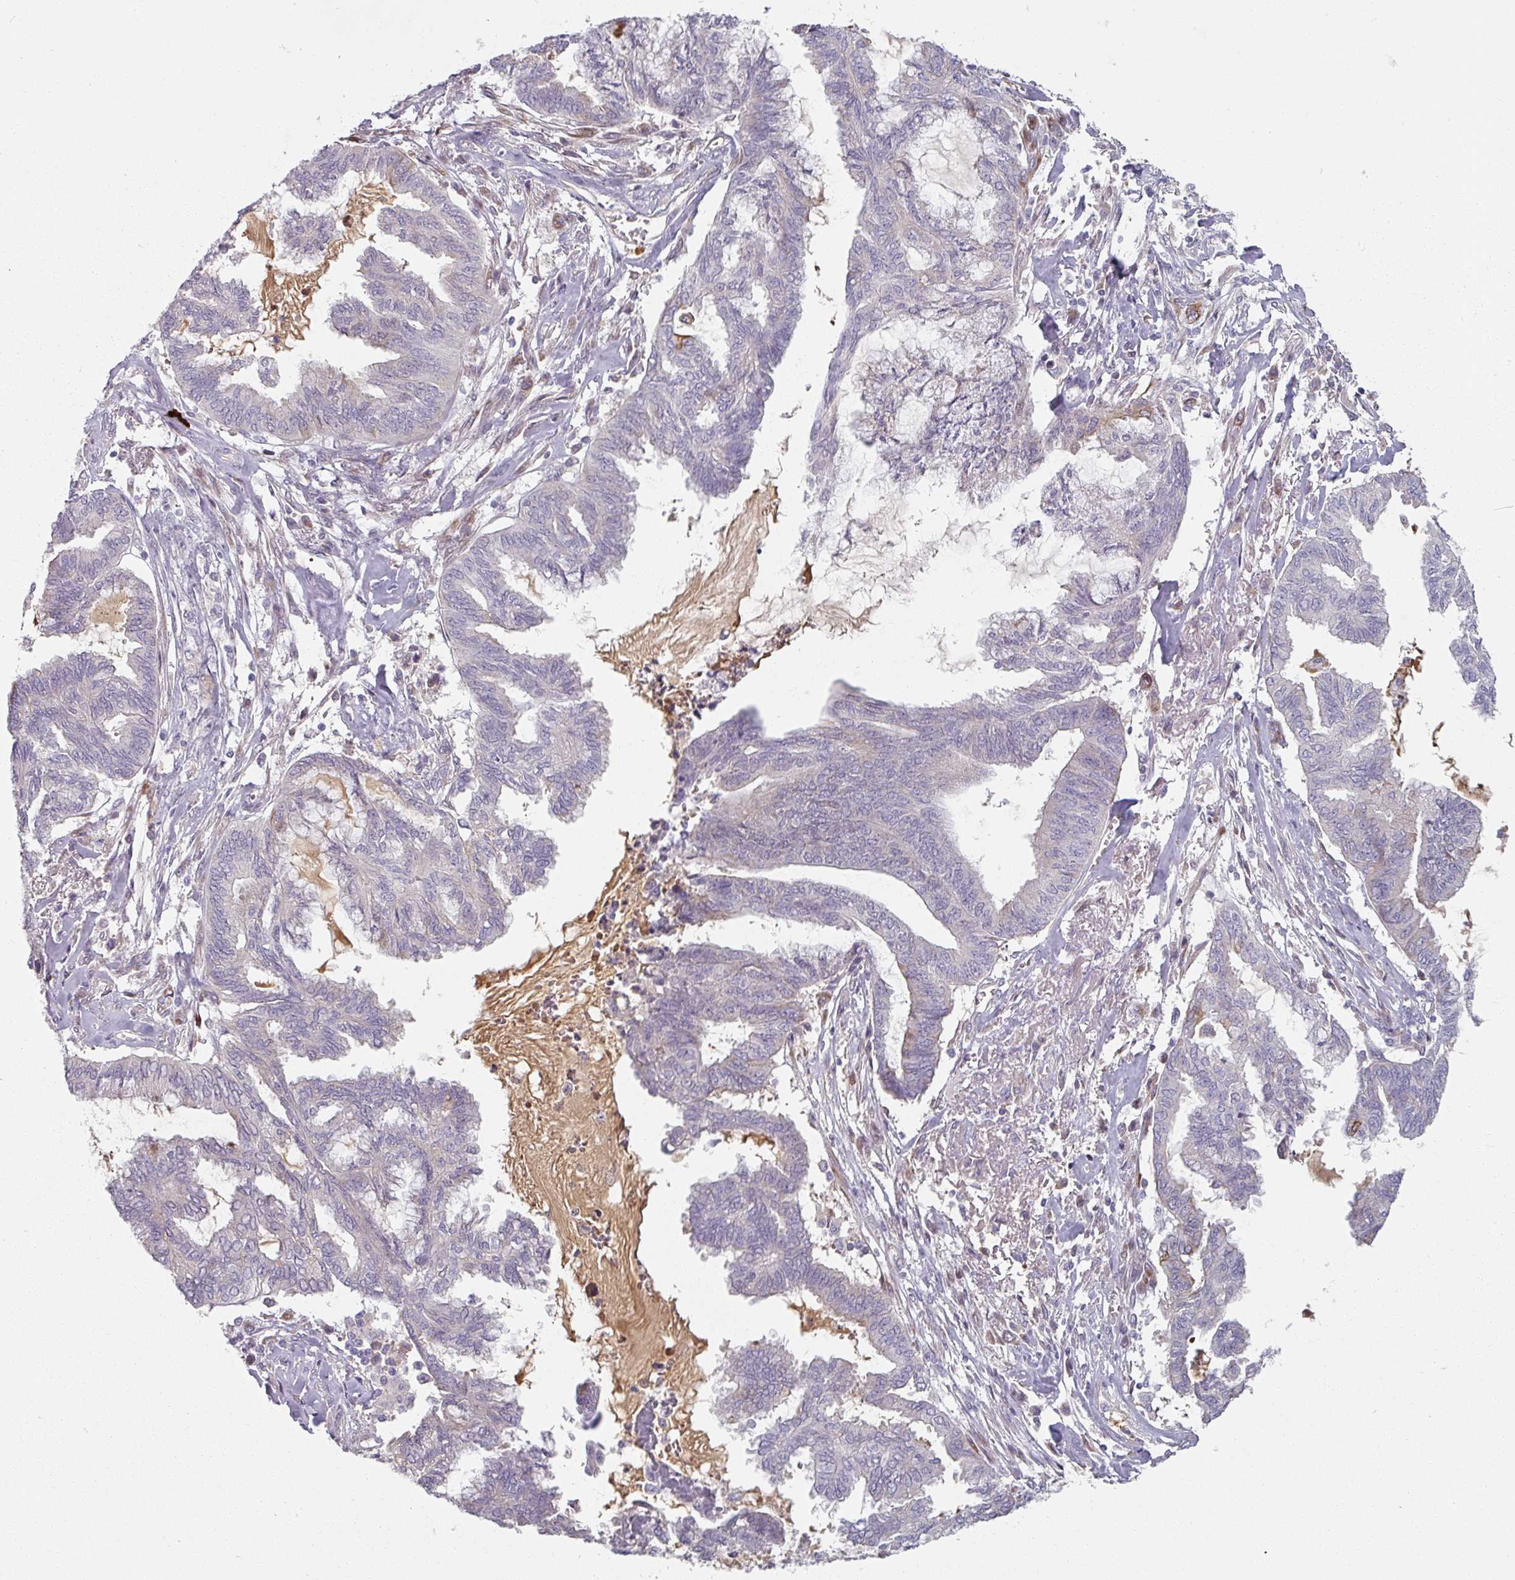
{"staining": {"intensity": "negative", "quantity": "none", "location": "none"}, "tissue": "endometrial cancer", "cell_type": "Tumor cells", "image_type": "cancer", "snomed": [{"axis": "morphology", "description": "Adenocarcinoma, NOS"}, {"axis": "topography", "description": "Endometrium"}], "caption": "A high-resolution photomicrograph shows immunohistochemistry staining of endometrial cancer (adenocarcinoma), which reveals no significant staining in tumor cells. (DAB (3,3'-diaminobenzidine) IHC, high magnification).", "gene": "CEP78", "patient": {"sex": "female", "age": 86}}